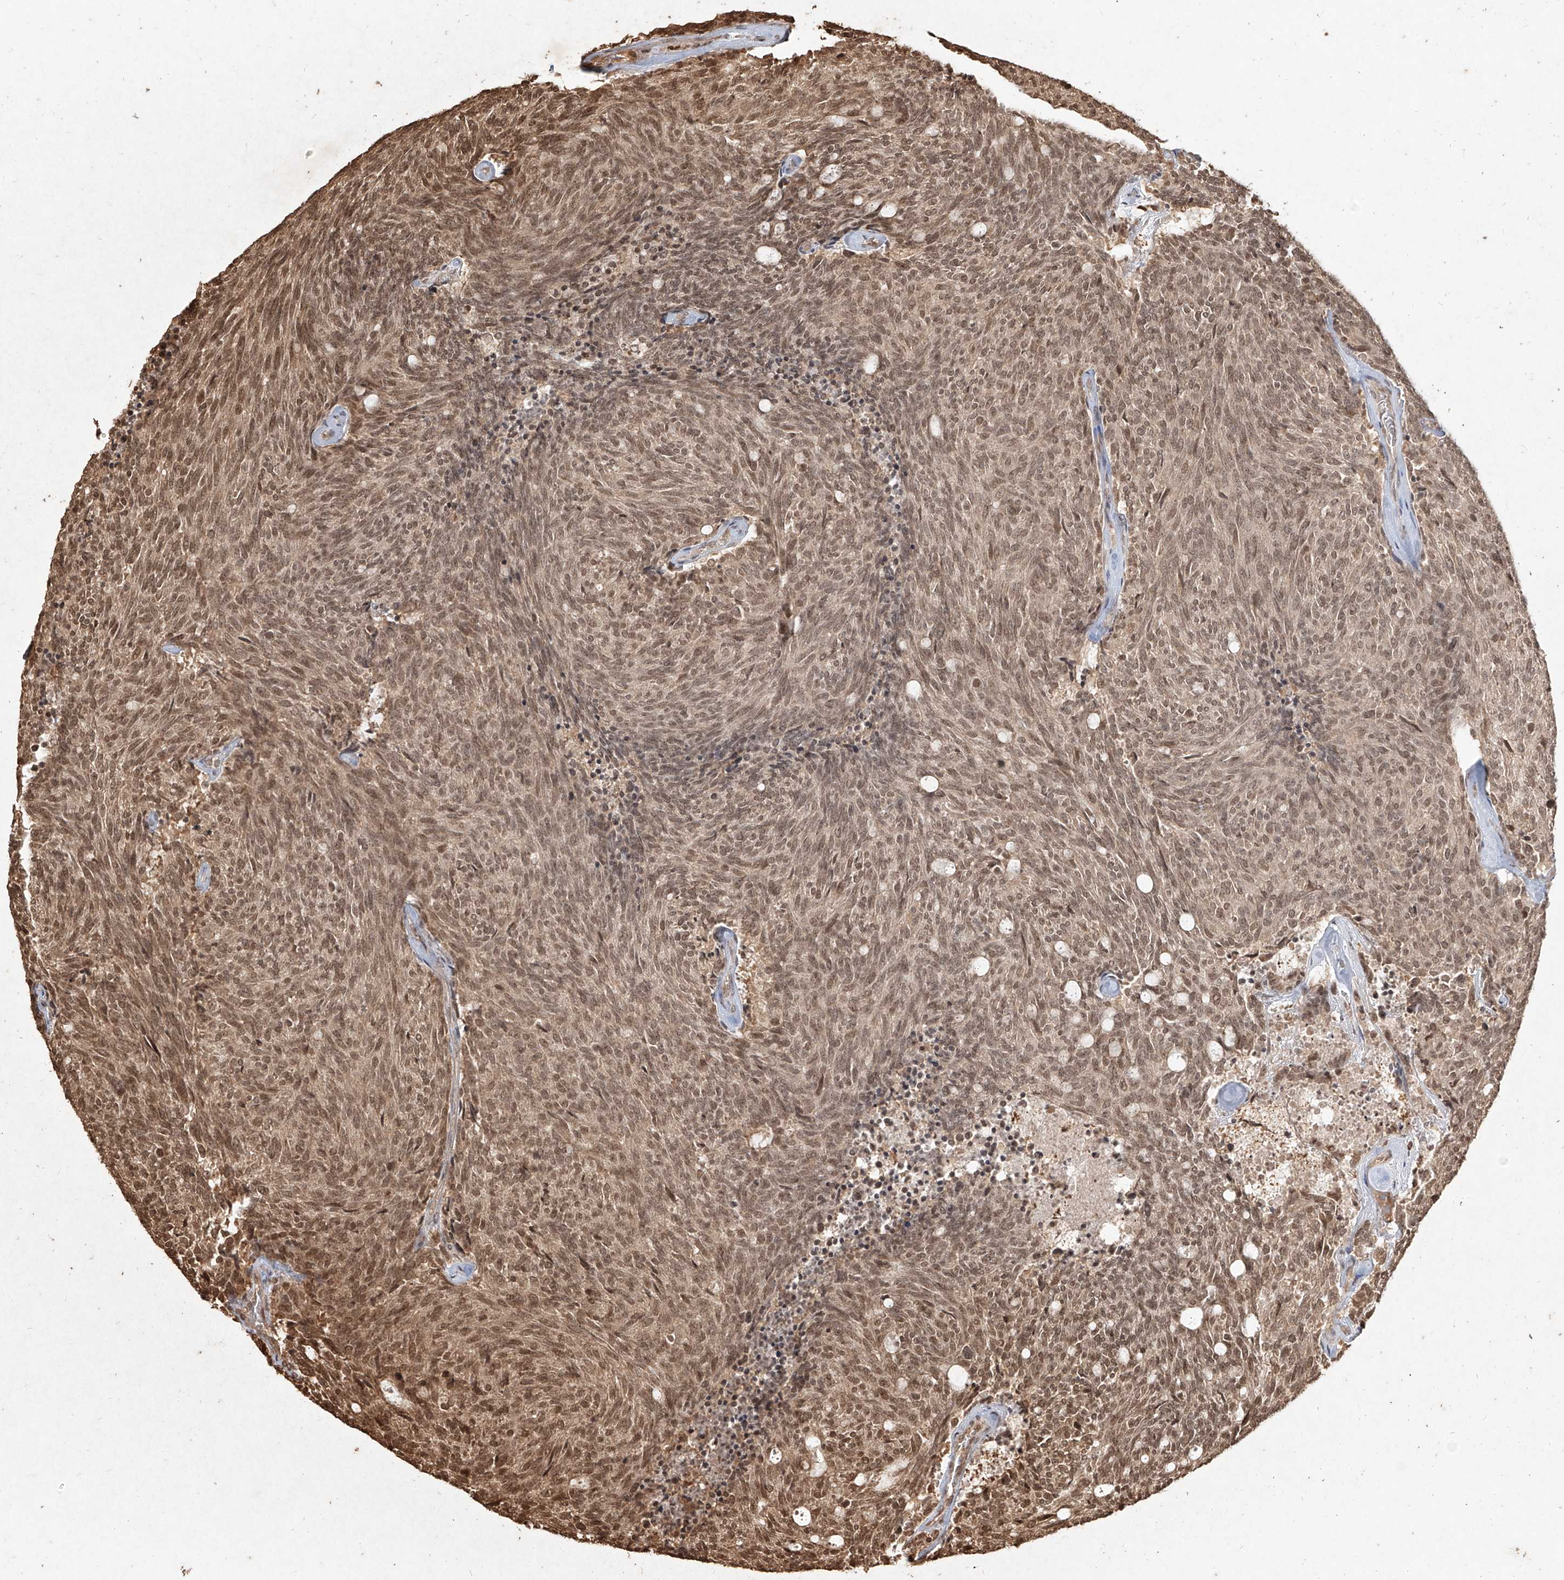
{"staining": {"intensity": "moderate", "quantity": ">75%", "location": "nuclear"}, "tissue": "carcinoid", "cell_type": "Tumor cells", "image_type": "cancer", "snomed": [{"axis": "morphology", "description": "Carcinoid, malignant, NOS"}, {"axis": "topography", "description": "Pancreas"}], "caption": "Approximately >75% of tumor cells in carcinoid display moderate nuclear protein positivity as visualized by brown immunohistochemical staining.", "gene": "UBE2K", "patient": {"sex": "female", "age": 54}}